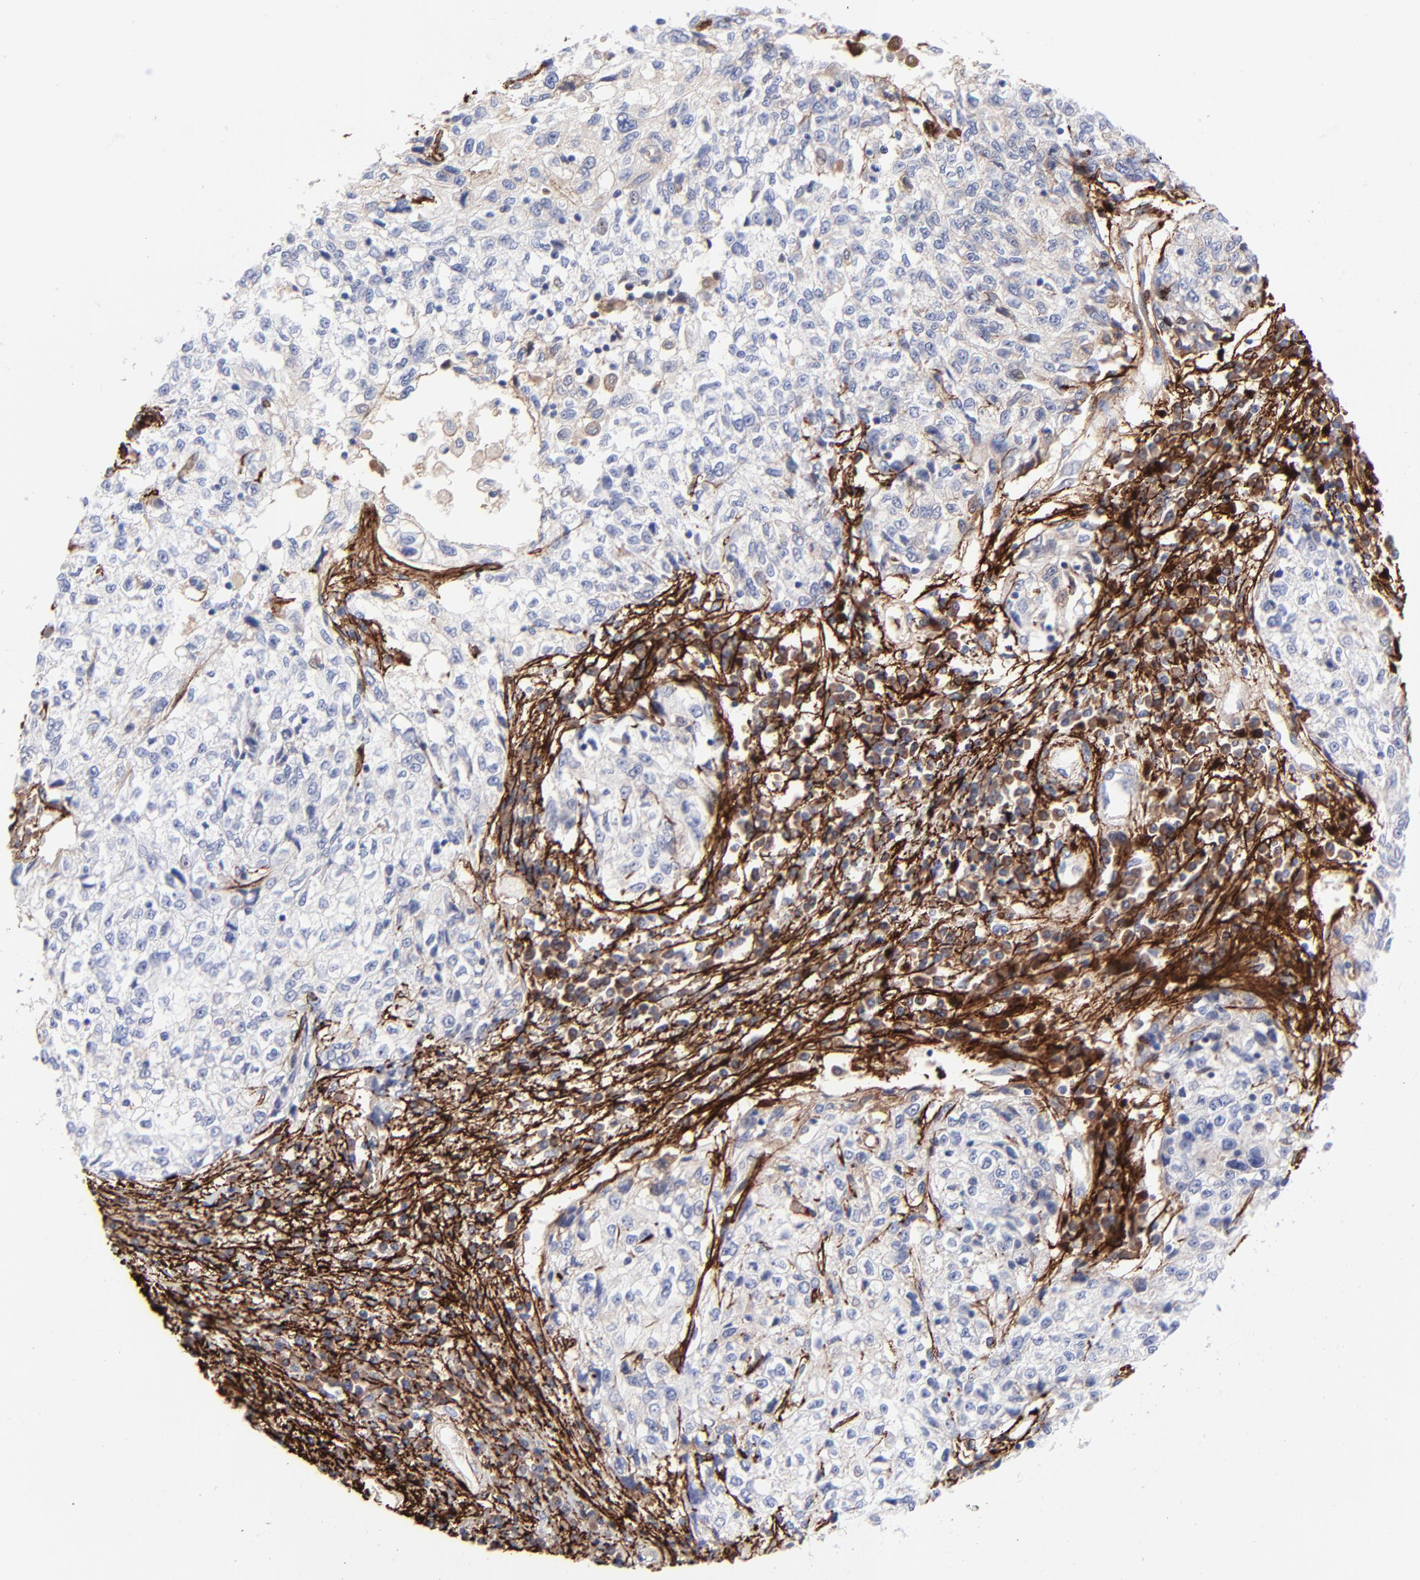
{"staining": {"intensity": "negative", "quantity": "none", "location": "none"}, "tissue": "cervical cancer", "cell_type": "Tumor cells", "image_type": "cancer", "snomed": [{"axis": "morphology", "description": "Squamous cell carcinoma, NOS"}, {"axis": "topography", "description": "Cervix"}], "caption": "There is no significant staining in tumor cells of cervical cancer. The staining was performed using DAB (3,3'-diaminobenzidine) to visualize the protein expression in brown, while the nuclei were stained in blue with hematoxylin (Magnification: 20x).", "gene": "FBLN2", "patient": {"sex": "female", "age": 57}}